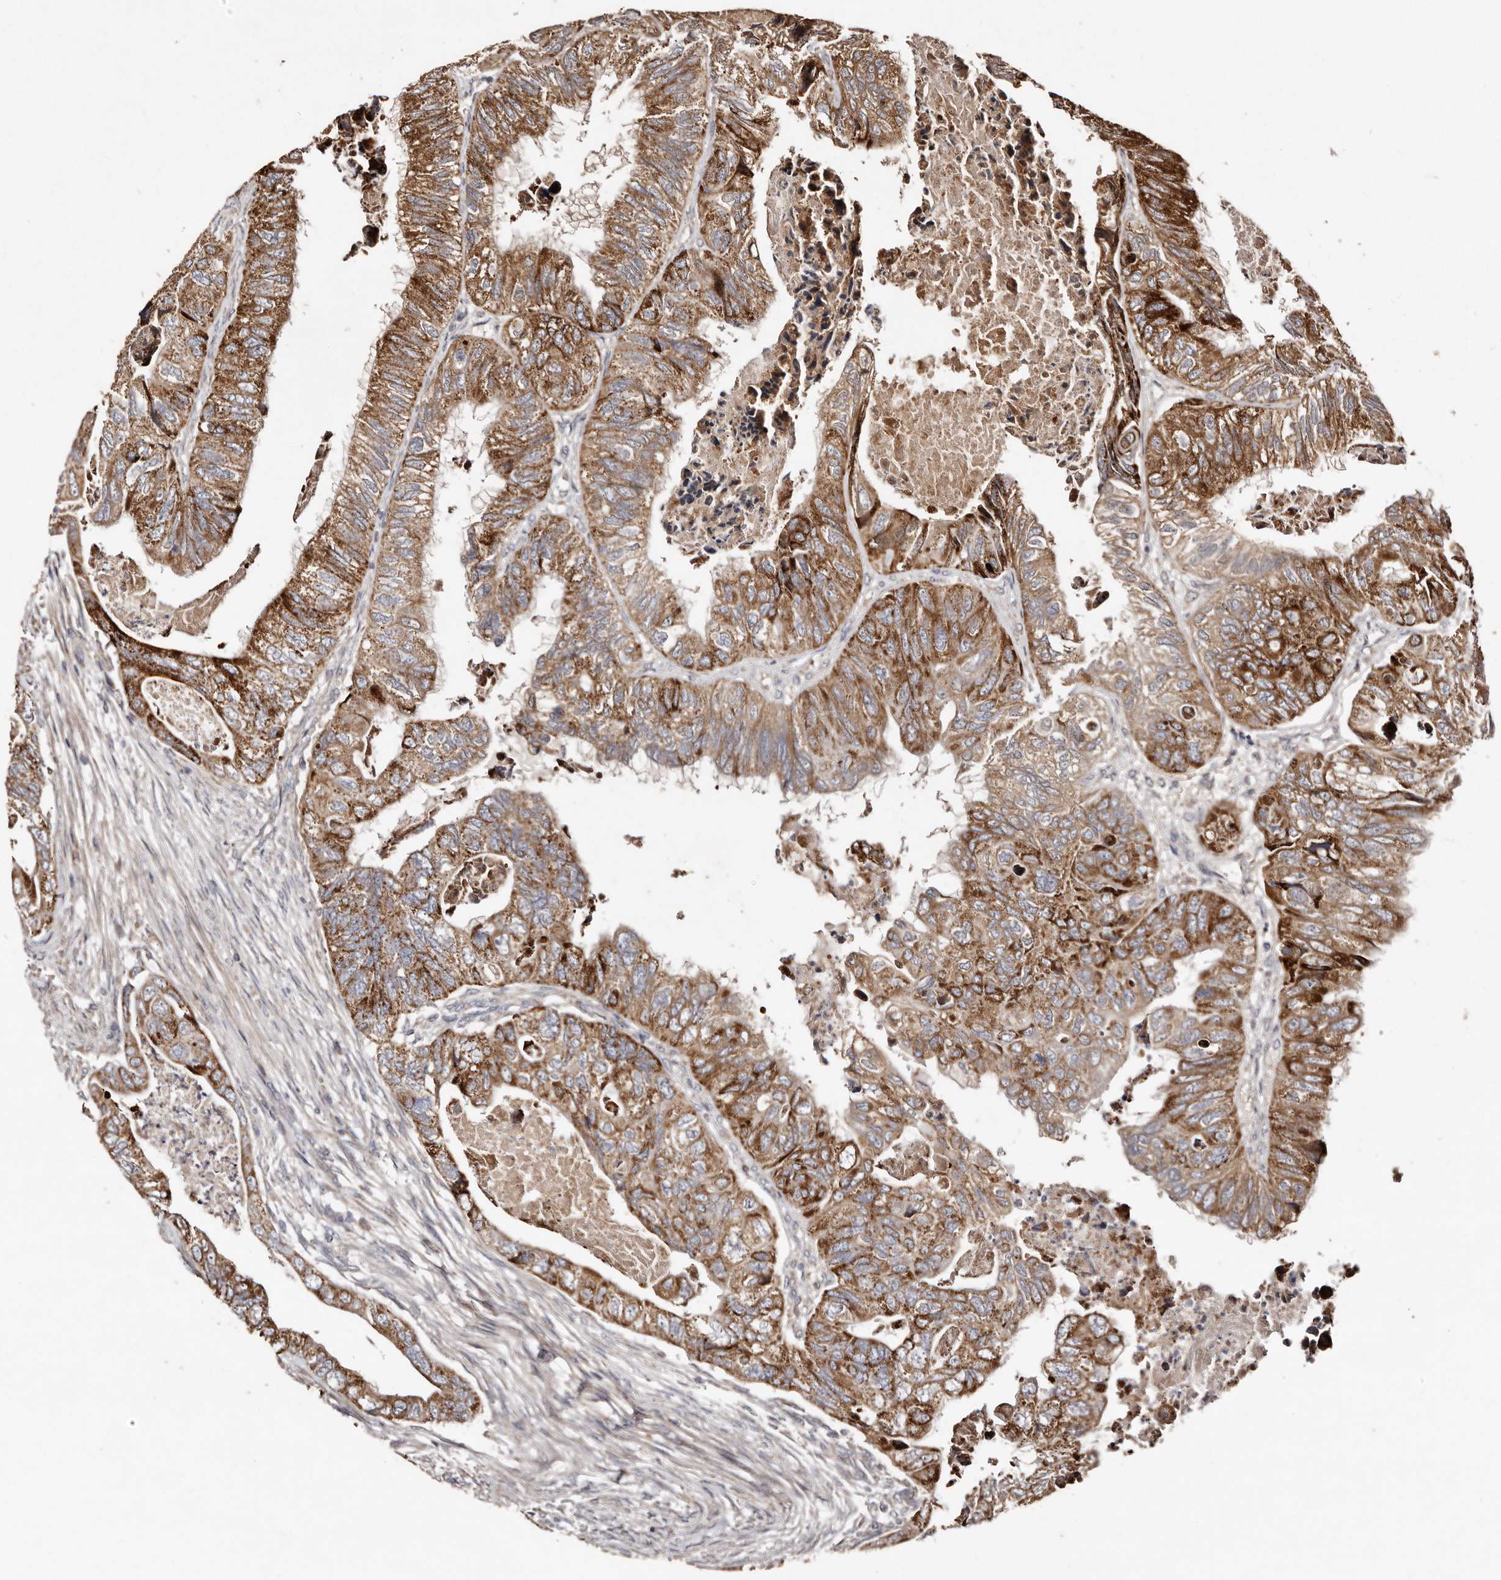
{"staining": {"intensity": "strong", "quantity": ">75%", "location": "cytoplasmic/membranous"}, "tissue": "colorectal cancer", "cell_type": "Tumor cells", "image_type": "cancer", "snomed": [{"axis": "morphology", "description": "Adenocarcinoma, NOS"}, {"axis": "topography", "description": "Rectum"}], "caption": "Protein staining demonstrates strong cytoplasmic/membranous staining in about >75% of tumor cells in colorectal cancer (adenocarcinoma).", "gene": "MACC1", "patient": {"sex": "male", "age": 63}}